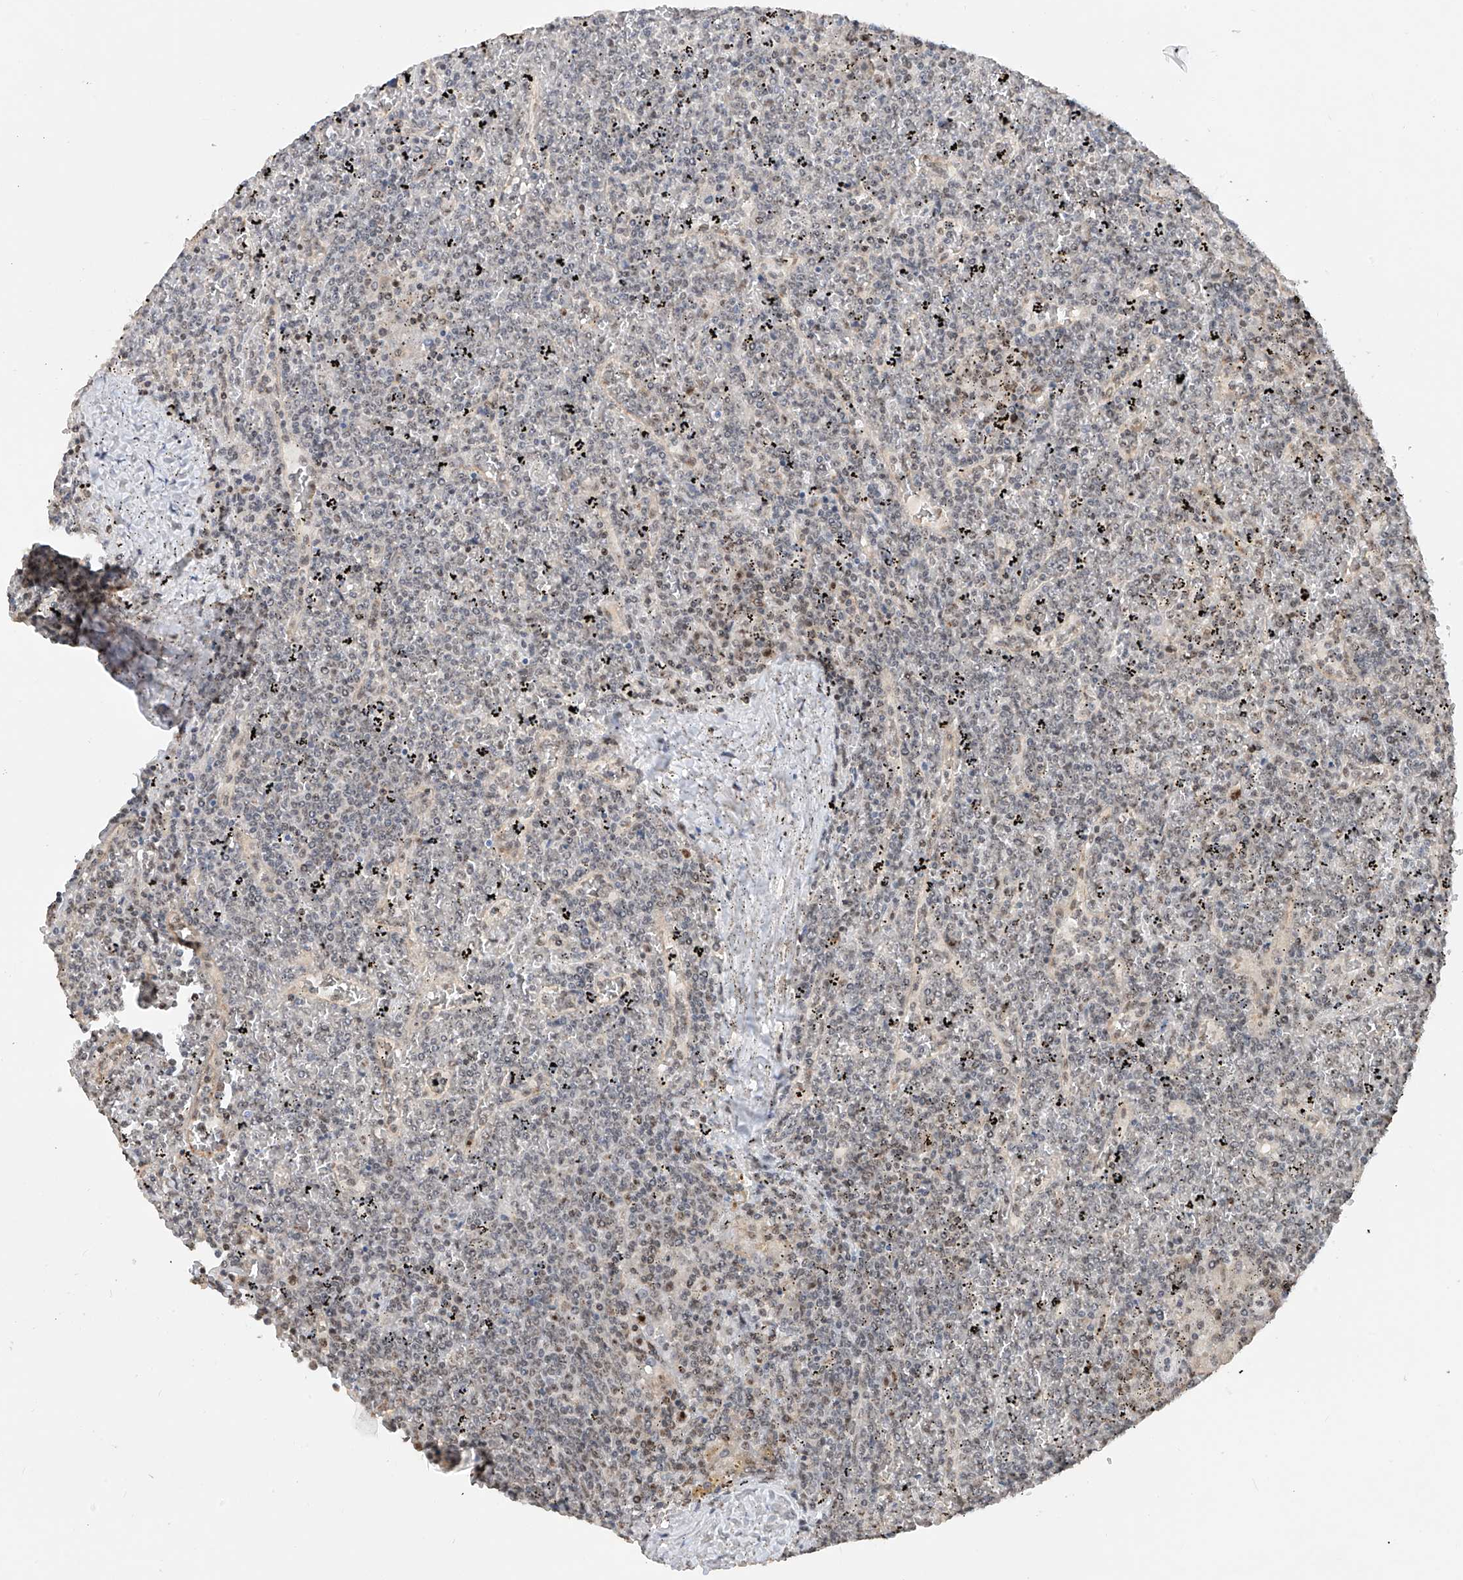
{"staining": {"intensity": "negative", "quantity": "none", "location": "none"}, "tissue": "lymphoma", "cell_type": "Tumor cells", "image_type": "cancer", "snomed": [{"axis": "morphology", "description": "Malignant lymphoma, non-Hodgkin's type, Low grade"}, {"axis": "topography", "description": "Spleen"}], "caption": "Human lymphoma stained for a protein using IHC exhibits no staining in tumor cells.", "gene": "C1orf131", "patient": {"sex": "female", "age": 19}}